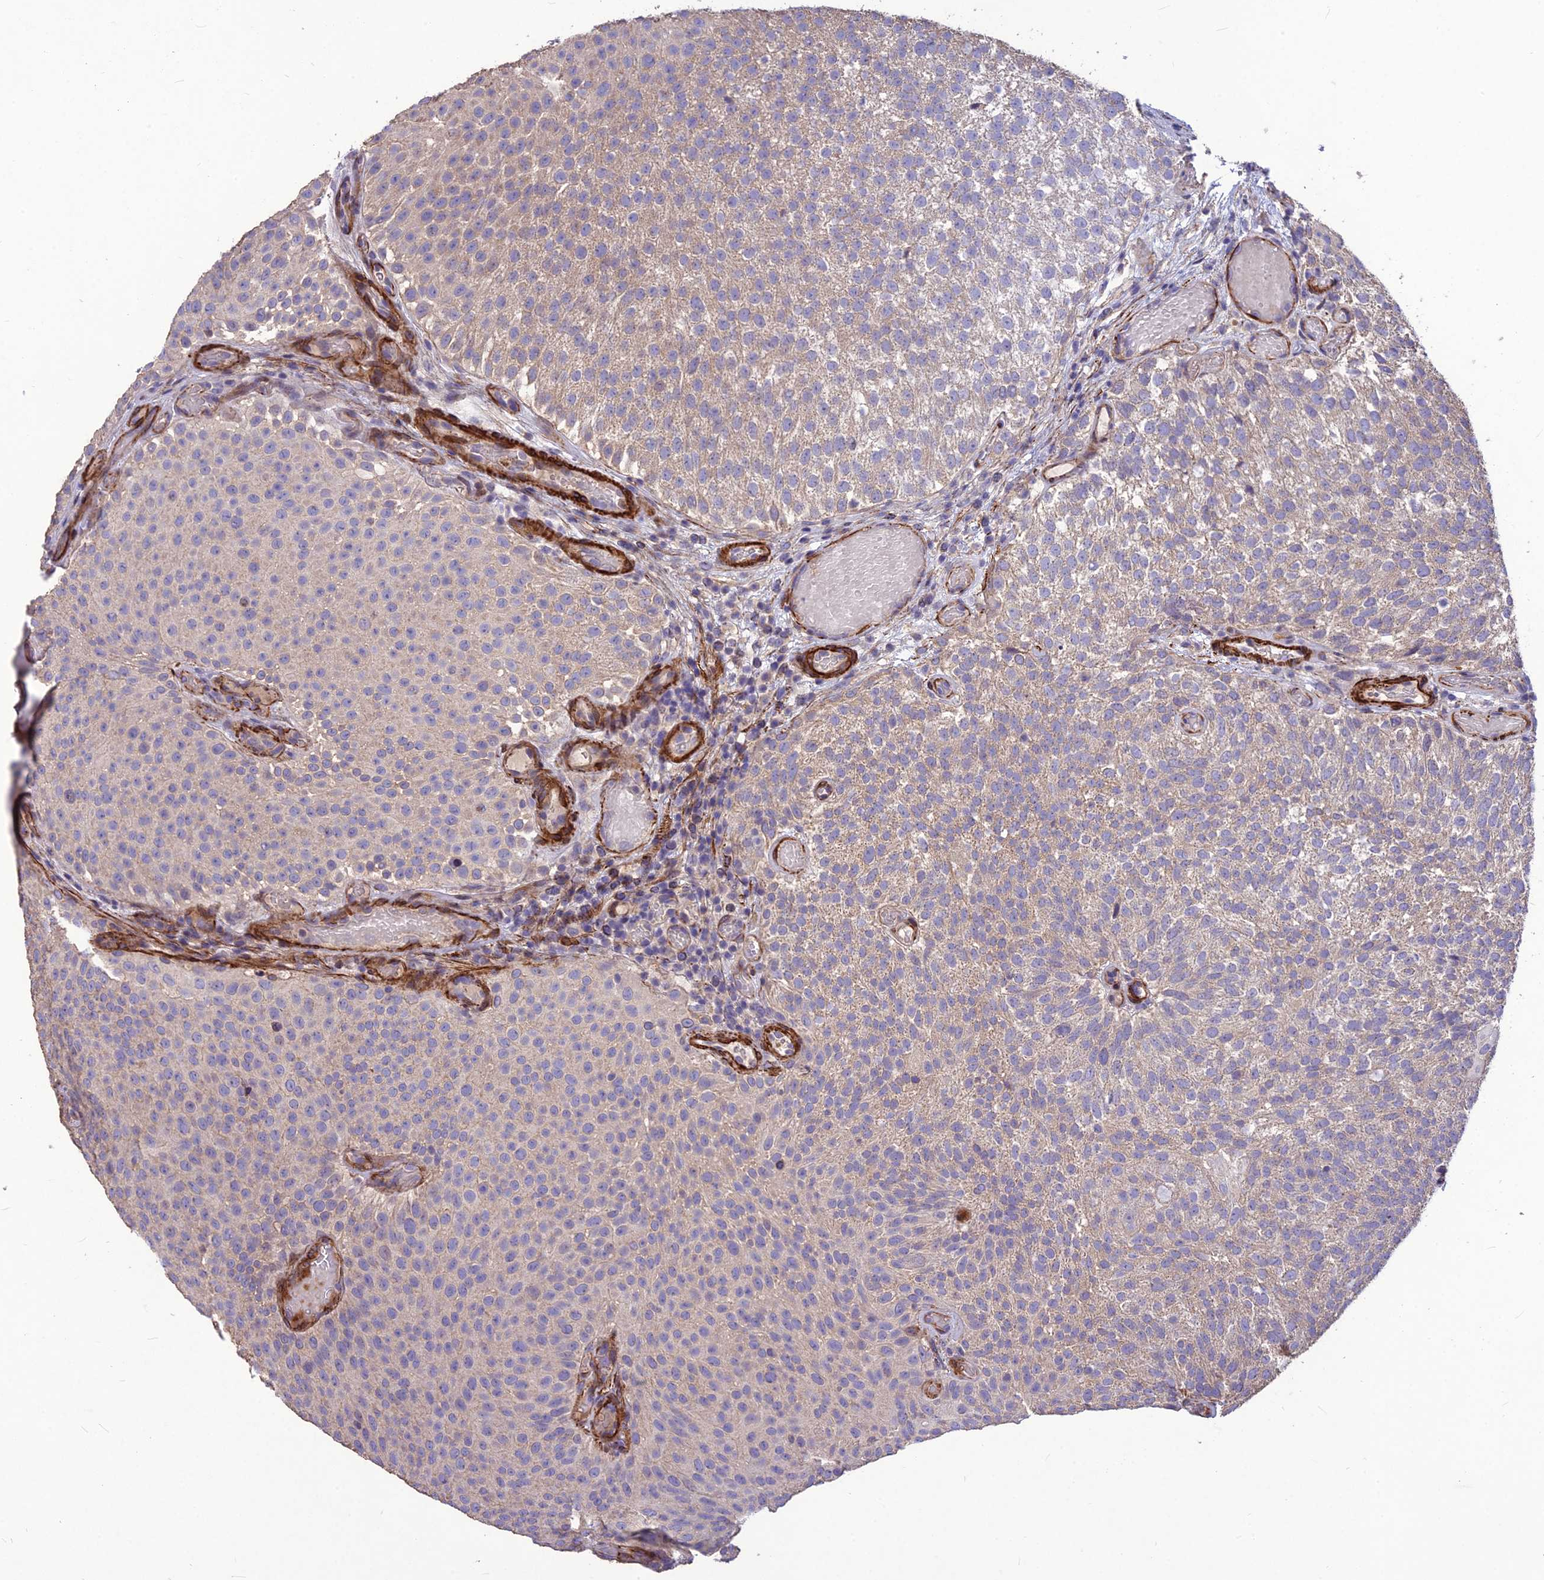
{"staining": {"intensity": "negative", "quantity": "none", "location": "none"}, "tissue": "urothelial cancer", "cell_type": "Tumor cells", "image_type": "cancer", "snomed": [{"axis": "morphology", "description": "Urothelial carcinoma, Low grade"}, {"axis": "topography", "description": "Urinary bladder"}], "caption": "High power microscopy image of an immunohistochemistry (IHC) micrograph of urothelial cancer, revealing no significant staining in tumor cells.", "gene": "CLUH", "patient": {"sex": "male", "age": 78}}